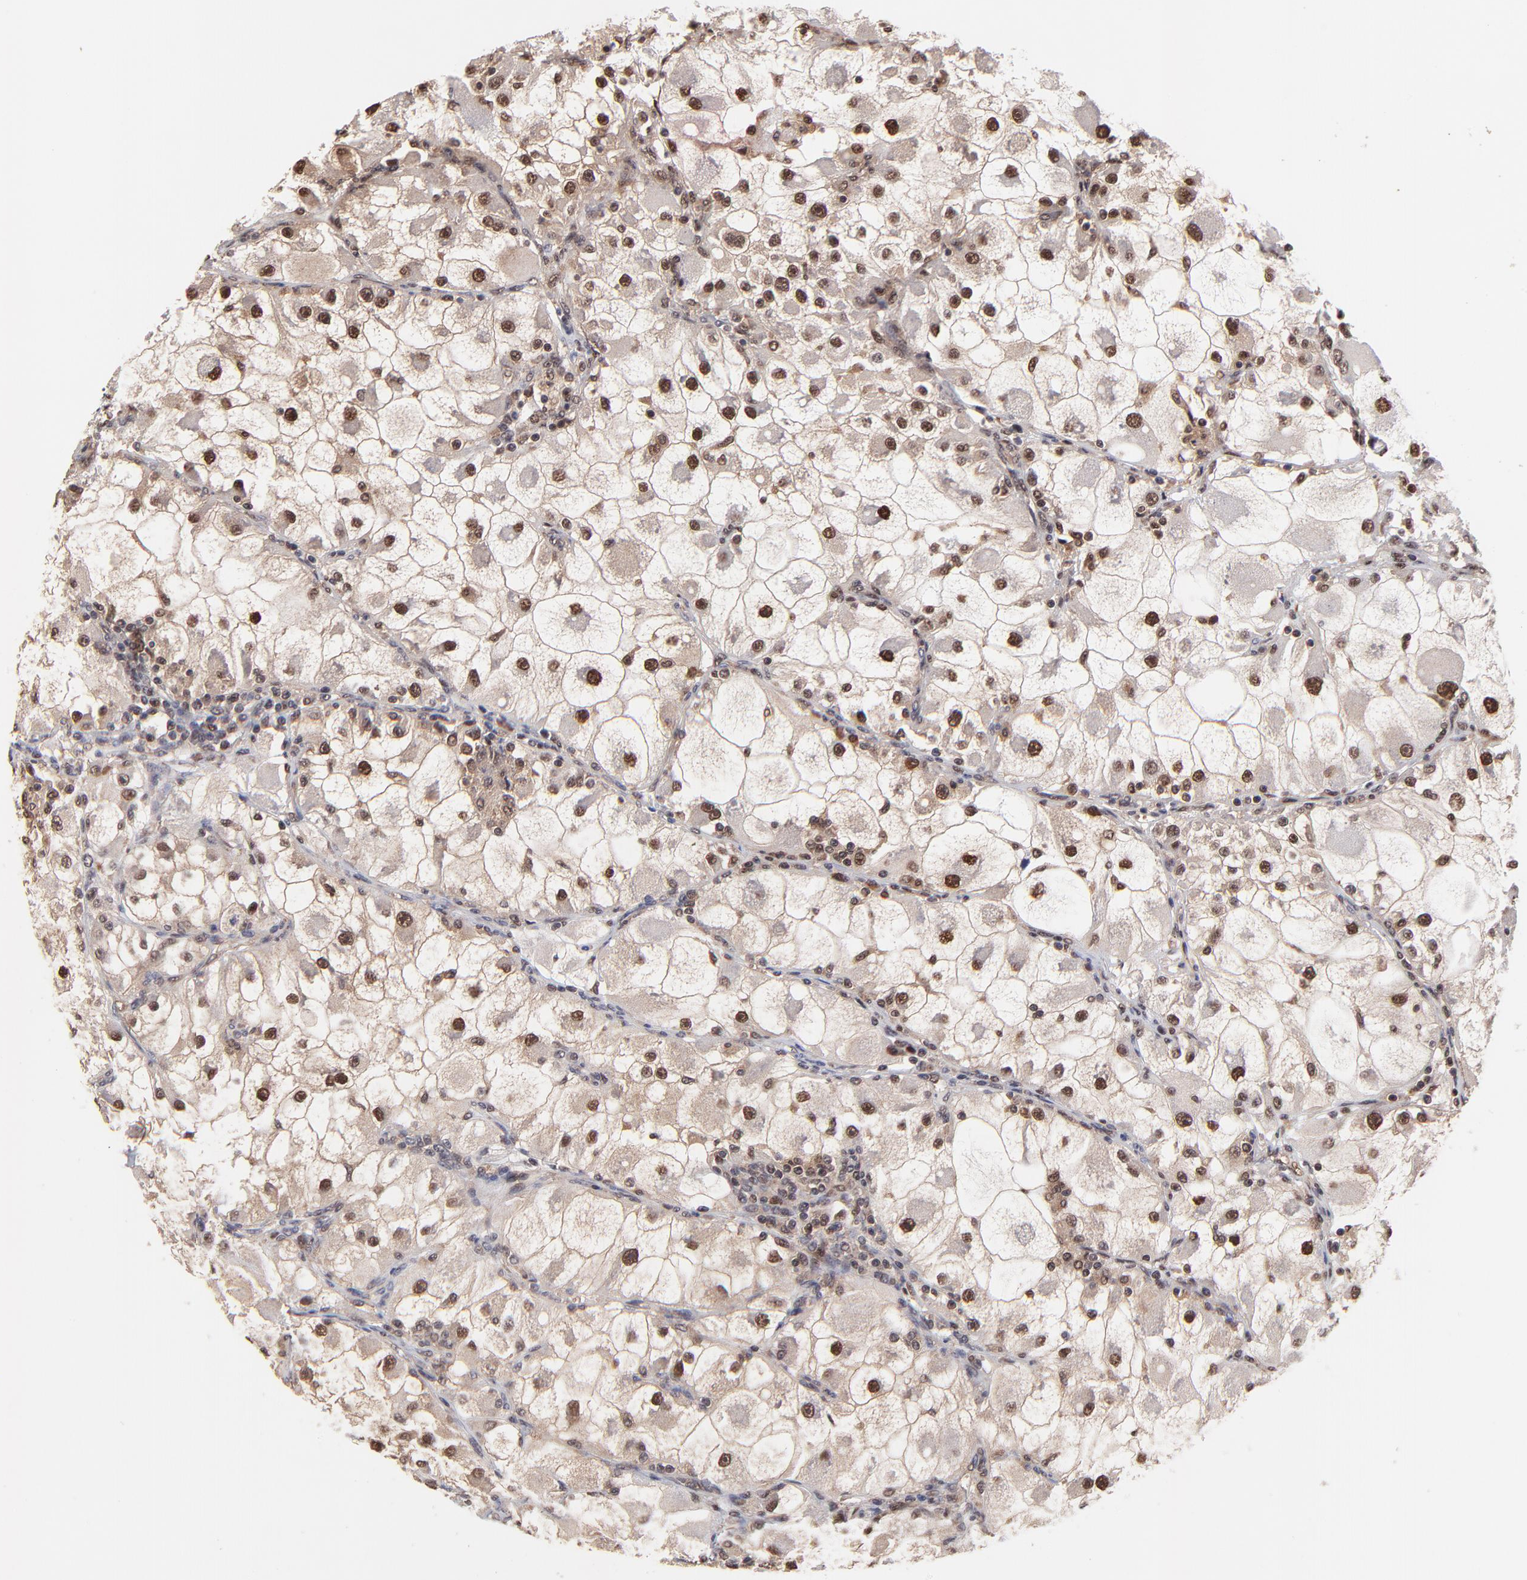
{"staining": {"intensity": "moderate", "quantity": ">75%", "location": "cytoplasmic/membranous,nuclear"}, "tissue": "renal cancer", "cell_type": "Tumor cells", "image_type": "cancer", "snomed": [{"axis": "morphology", "description": "Adenocarcinoma, NOS"}, {"axis": "topography", "description": "Kidney"}], "caption": "Immunohistochemical staining of human renal cancer (adenocarcinoma) demonstrates moderate cytoplasmic/membranous and nuclear protein staining in about >75% of tumor cells.", "gene": "PSMA6", "patient": {"sex": "female", "age": 73}}